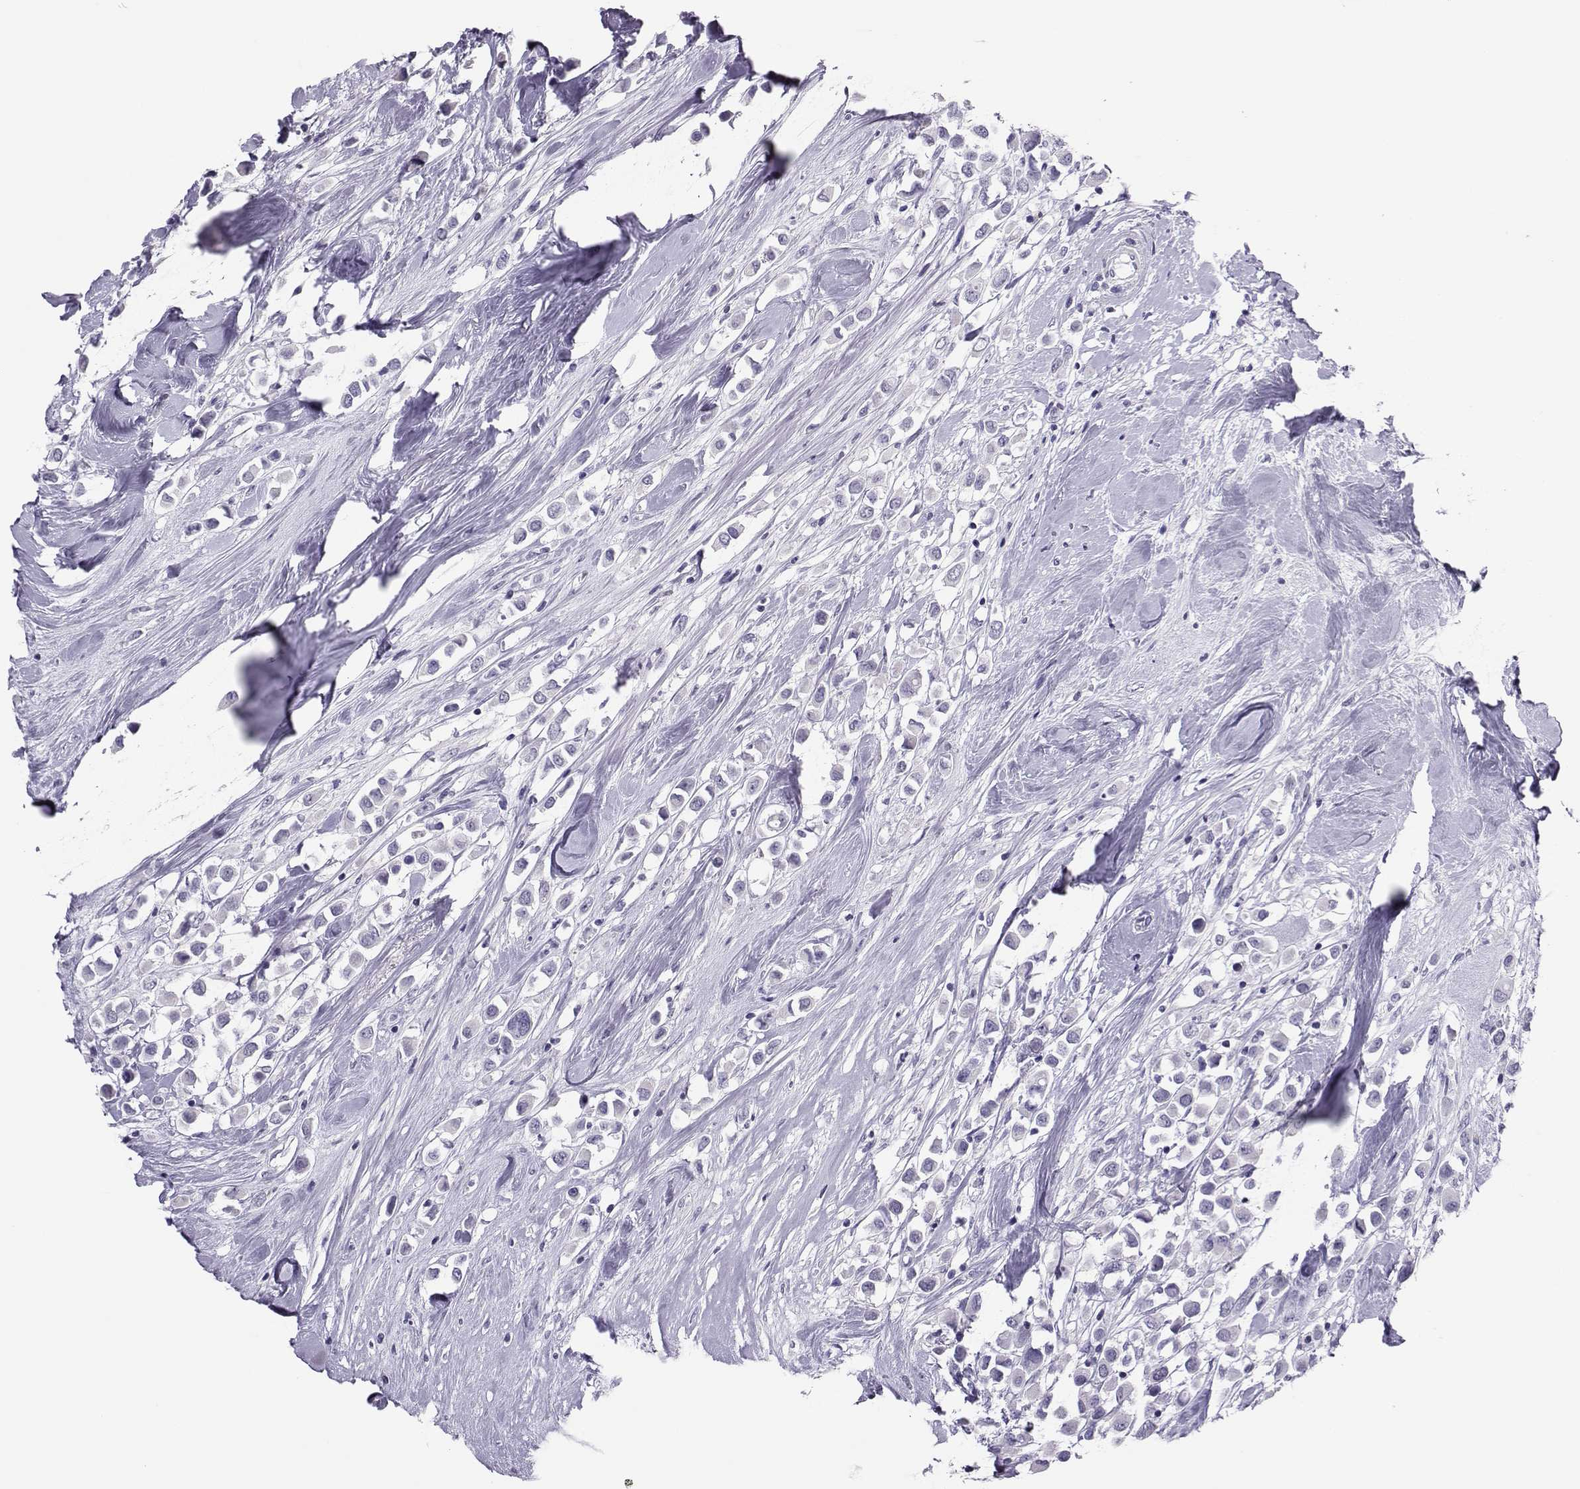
{"staining": {"intensity": "negative", "quantity": "none", "location": "none"}, "tissue": "breast cancer", "cell_type": "Tumor cells", "image_type": "cancer", "snomed": [{"axis": "morphology", "description": "Duct carcinoma"}, {"axis": "topography", "description": "Breast"}], "caption": "A high-resolution photomicrograph shows immunohistochemistry staining of breast intraductal carcinoma, which shows no significant positivity in tumor cells.", "gene": "TRPM7", "patient": {"sex": "female", "age": 61}}